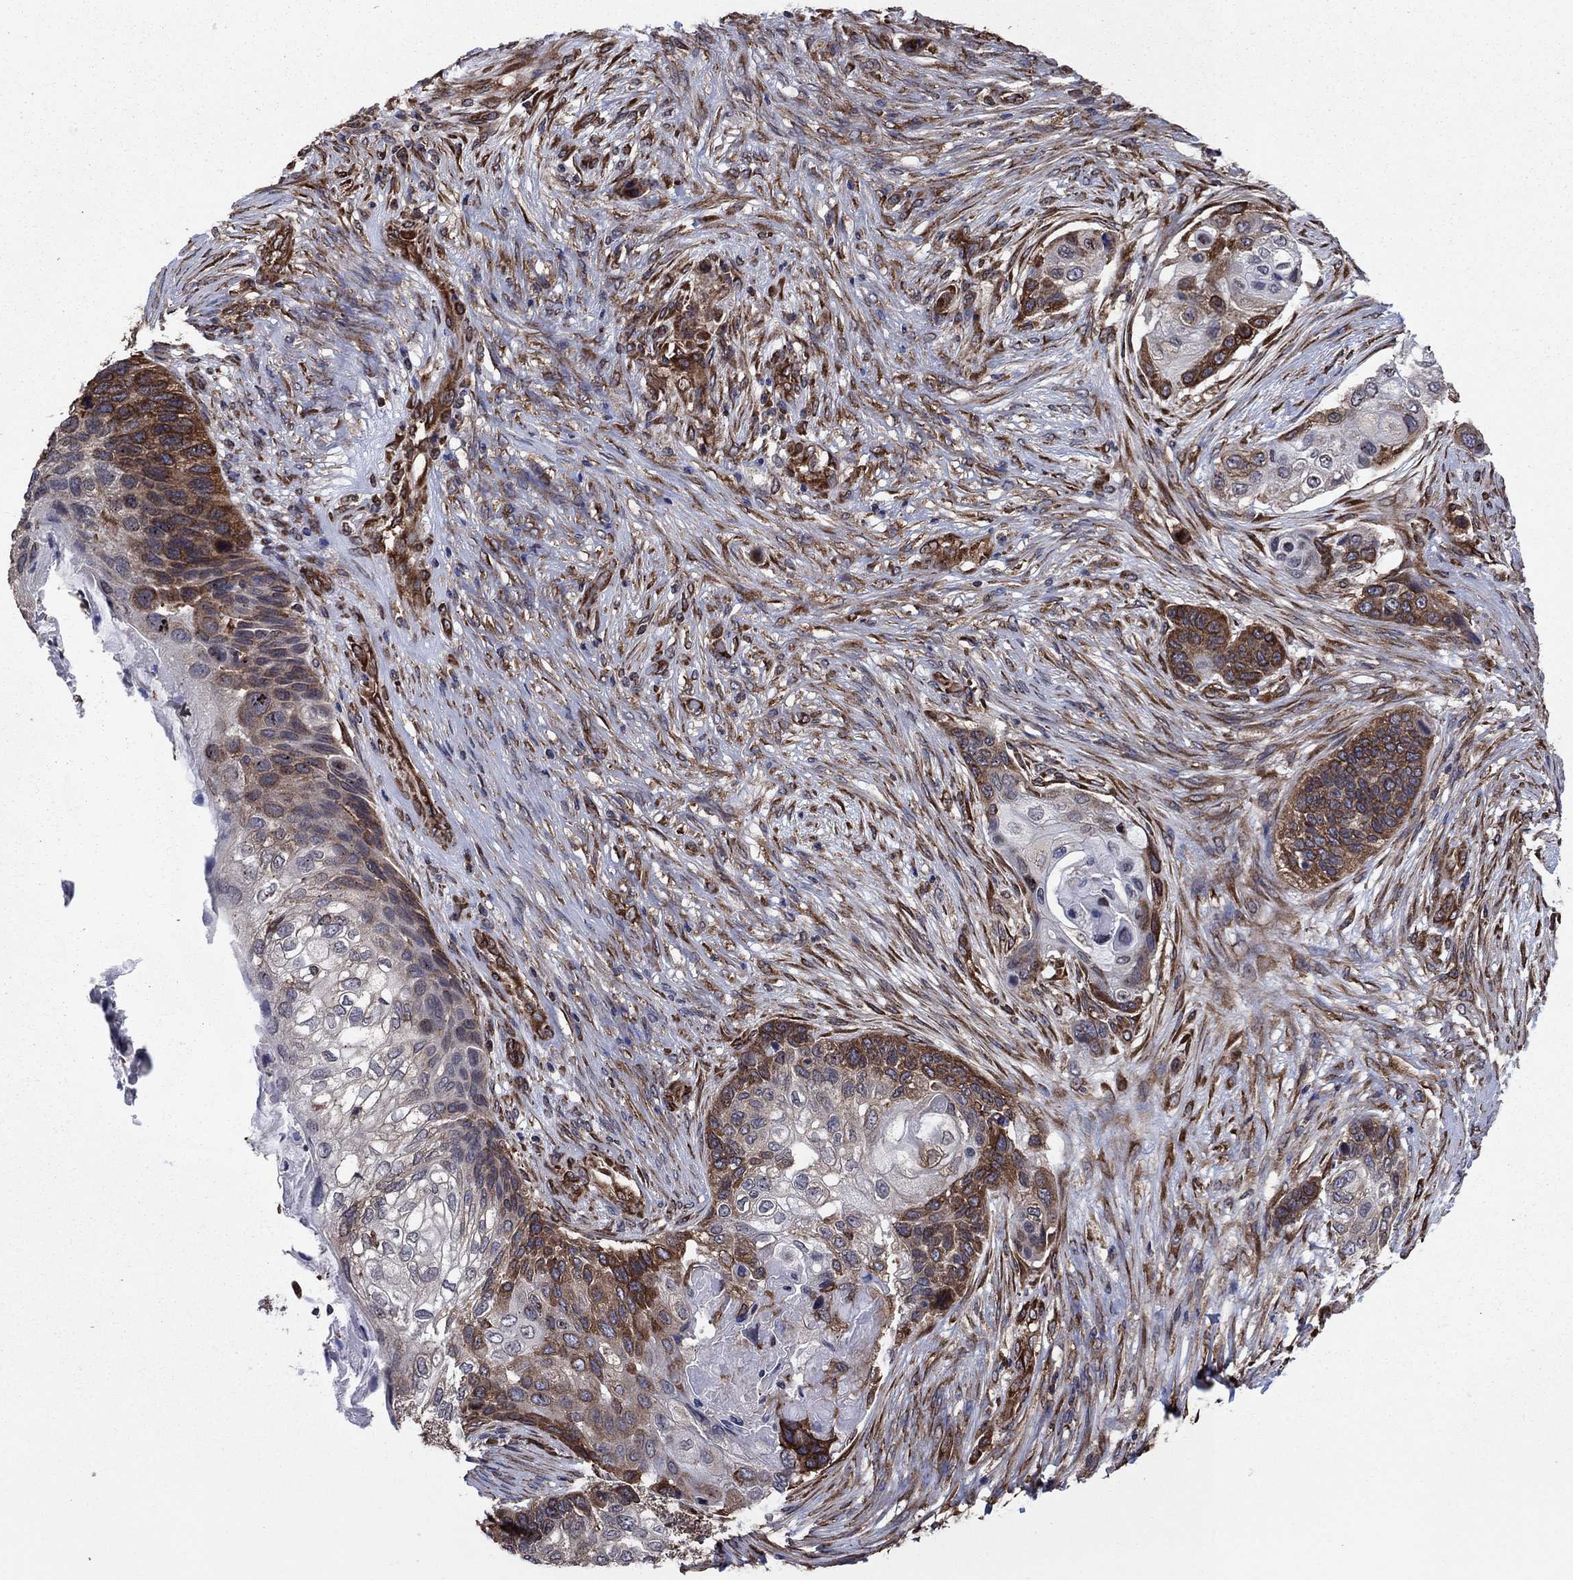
{"staining": {"intensity": "strong", "quantity": "25%-75%", "location": "cytoplasmic/membranous"}, "tissue": "lung cancer", "cell_type": "Tumor cells", "image_type": "cancer", "snomed": [{"axis": "morphology", "description": "Squamous cell carcinoma, NOS"}, {"axis": "topography", "description": "Lung"}], "caption": "IHC of human lung cancer reveals high levels of strong cytoplasmic/membranous staining in about 25%-75% of tumor cells. Immunohistochemistry (ihc) stains the protein of interest in brown and the nuclei are stained blue.", "gene": "YBX1", "patient": {"sex": "male", "age": 69}}